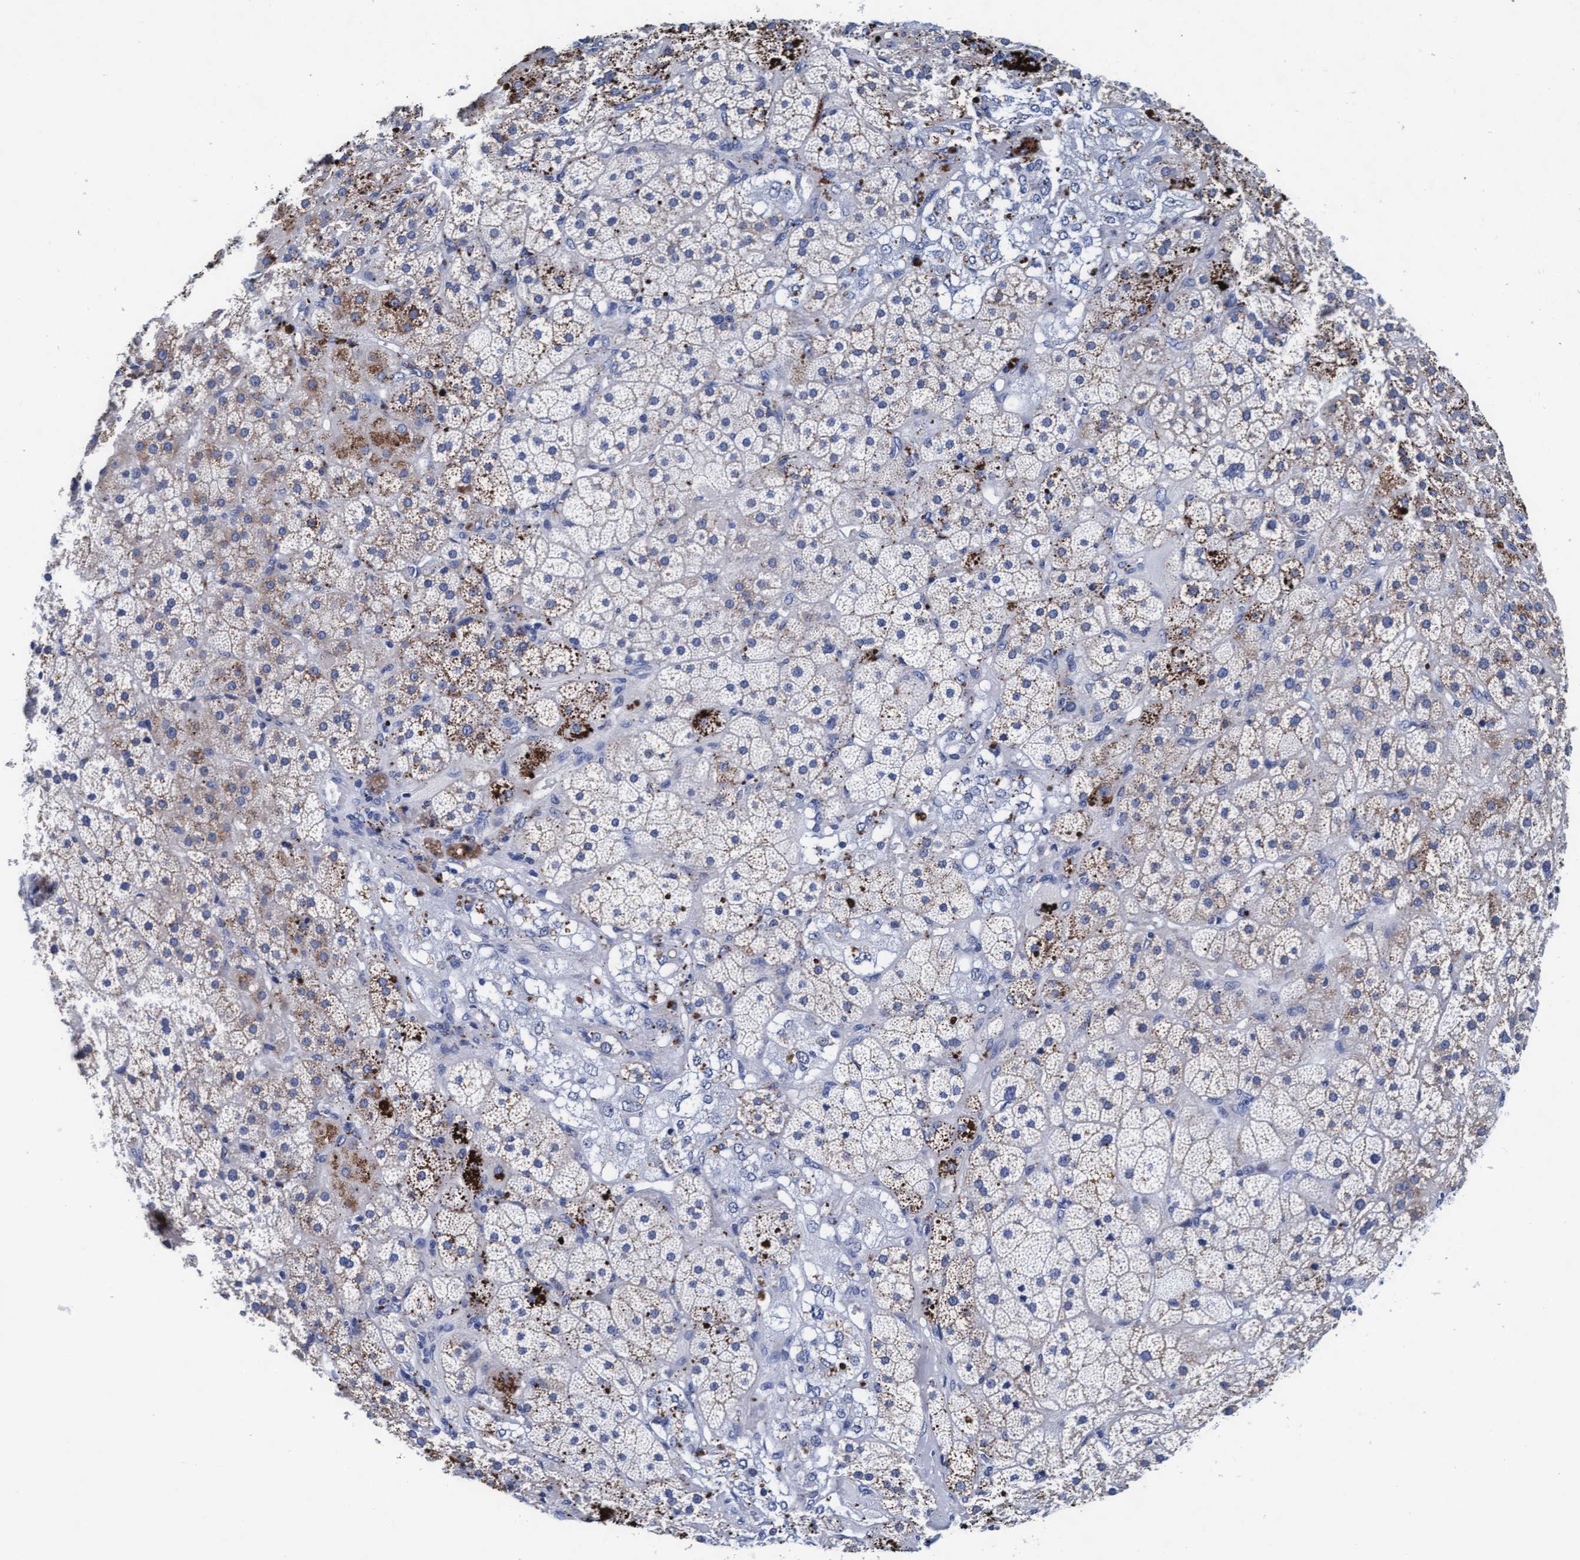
{"staining": {"intensity": "strong", "quantity": "<25%", "location": "cytoplasmic/membranous"}, "tissue": "adrenal gland", "cell_type": "Glandular cells", "image_type": "normal", "snomed": [{"axis": "morphology", "description": "Normal tissue, NOS"}, {"axis": "topography", "description": "Adrenal gland"}], "caption": "A high-resolution micrograph shows immunohistochemistry staining of unremarkable adrenal gland, which shows strong cytoplasmic/membranous expression in approximately <25% of glandular cells. (Stains: DAB (3,3'-diaminobenzidine) in brown, nuclei in blue, Microscopy: brightfield microscopy at high magnification).", "gene": "ARSG", "patient": {"sex": "male", "age": 57}}